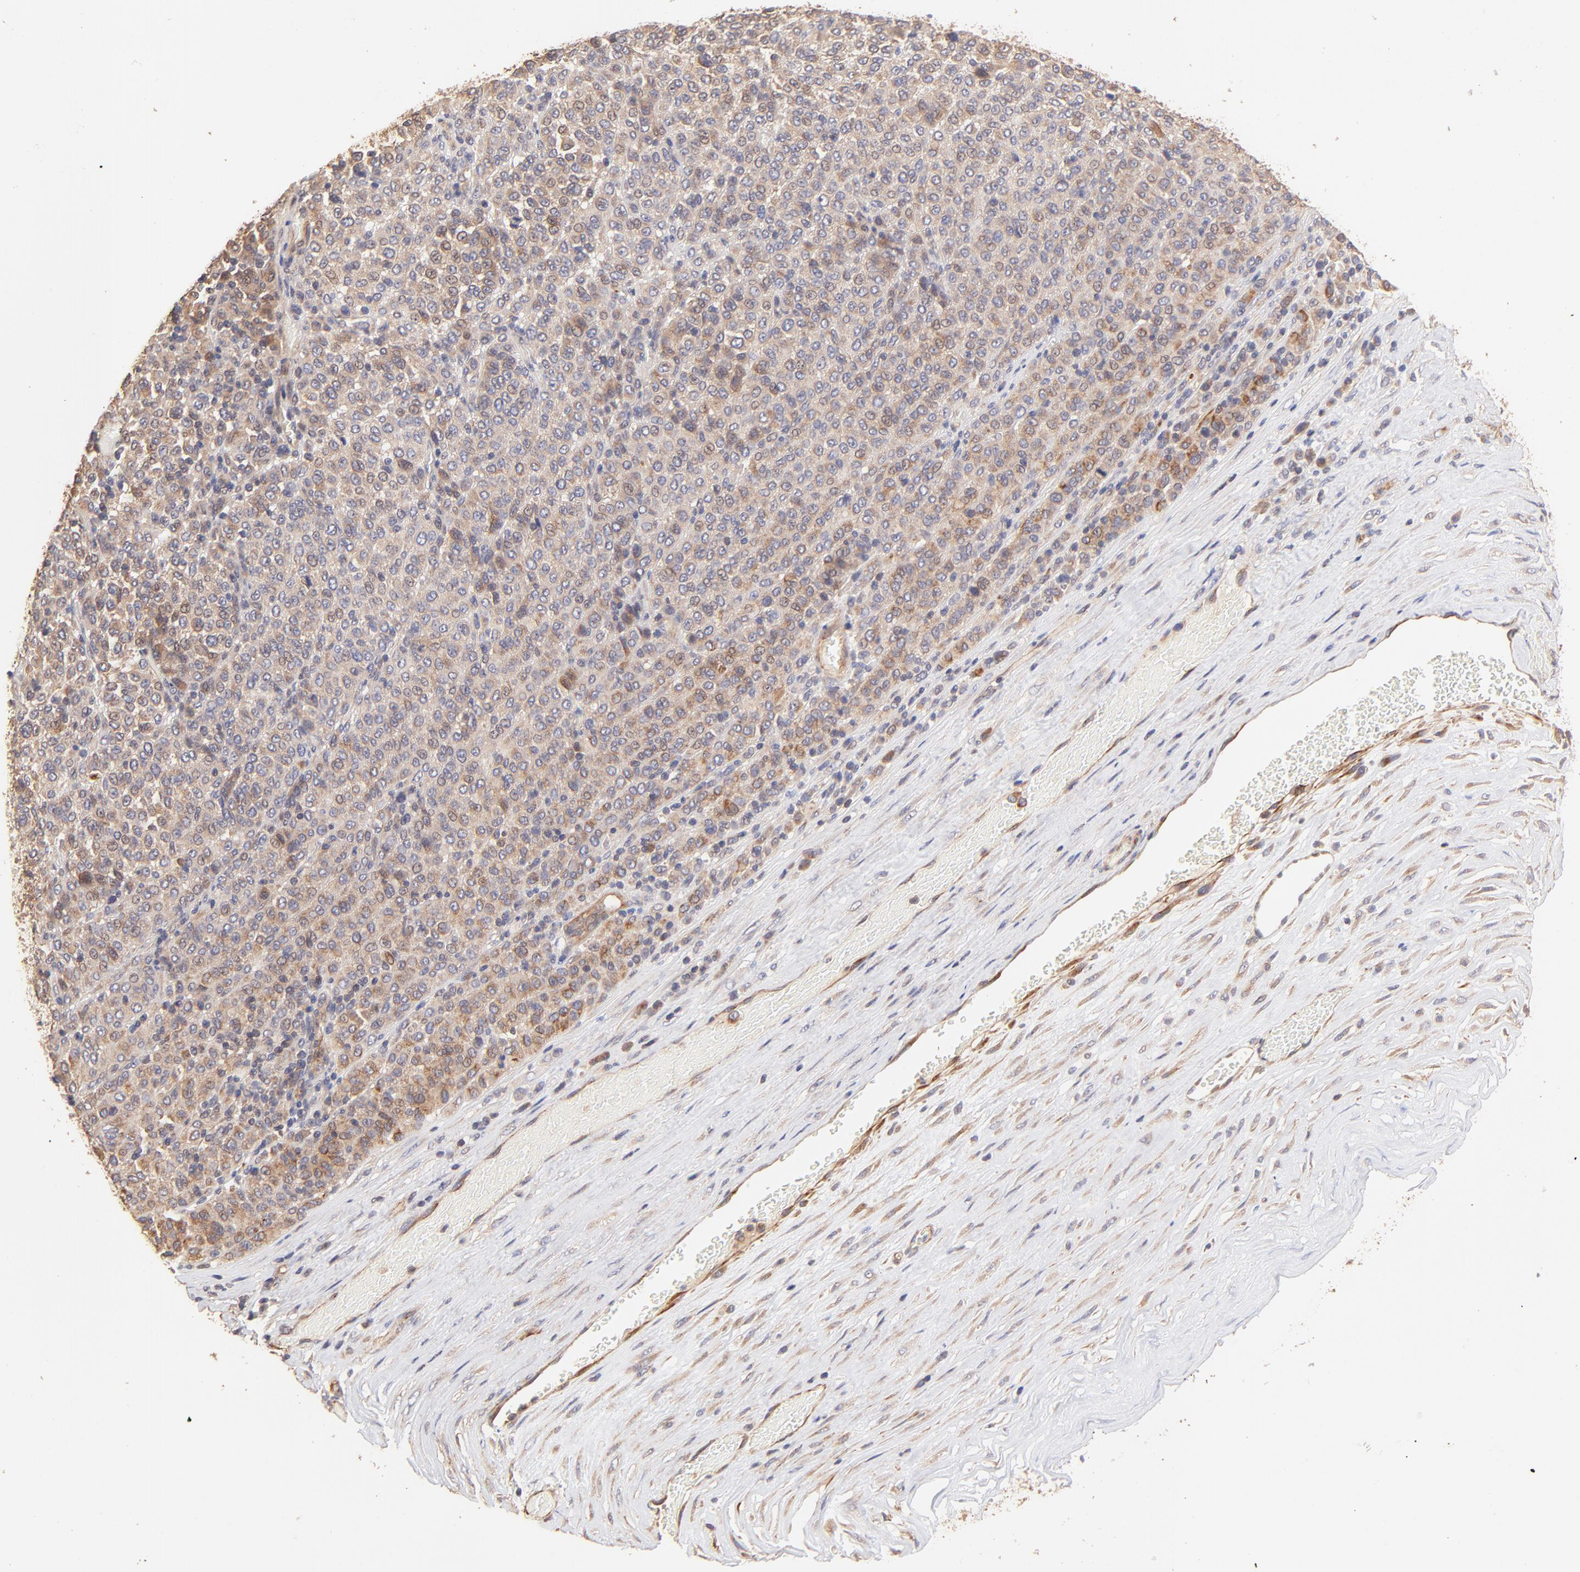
{"staining": {"intensity": "weak", "quantity": ">75%", "location": "cytoplasmic/membranous"}, "tissue": "melanoma", "cell_type": "Tumor cells", "image_type": "cancer", "snomed": [{"axis": "morphology", "description": "Malignant melanoma, Metastatic site"}, {"axis": "topography", "description": "Pancreas"}], "caption": "A brown stain labels weak cytoplasmic/membranous positivity of a protein in human melanoma tumor cells.", "gene": "TNFAIP3", "patient": {"sex": "female", "age": 30}}